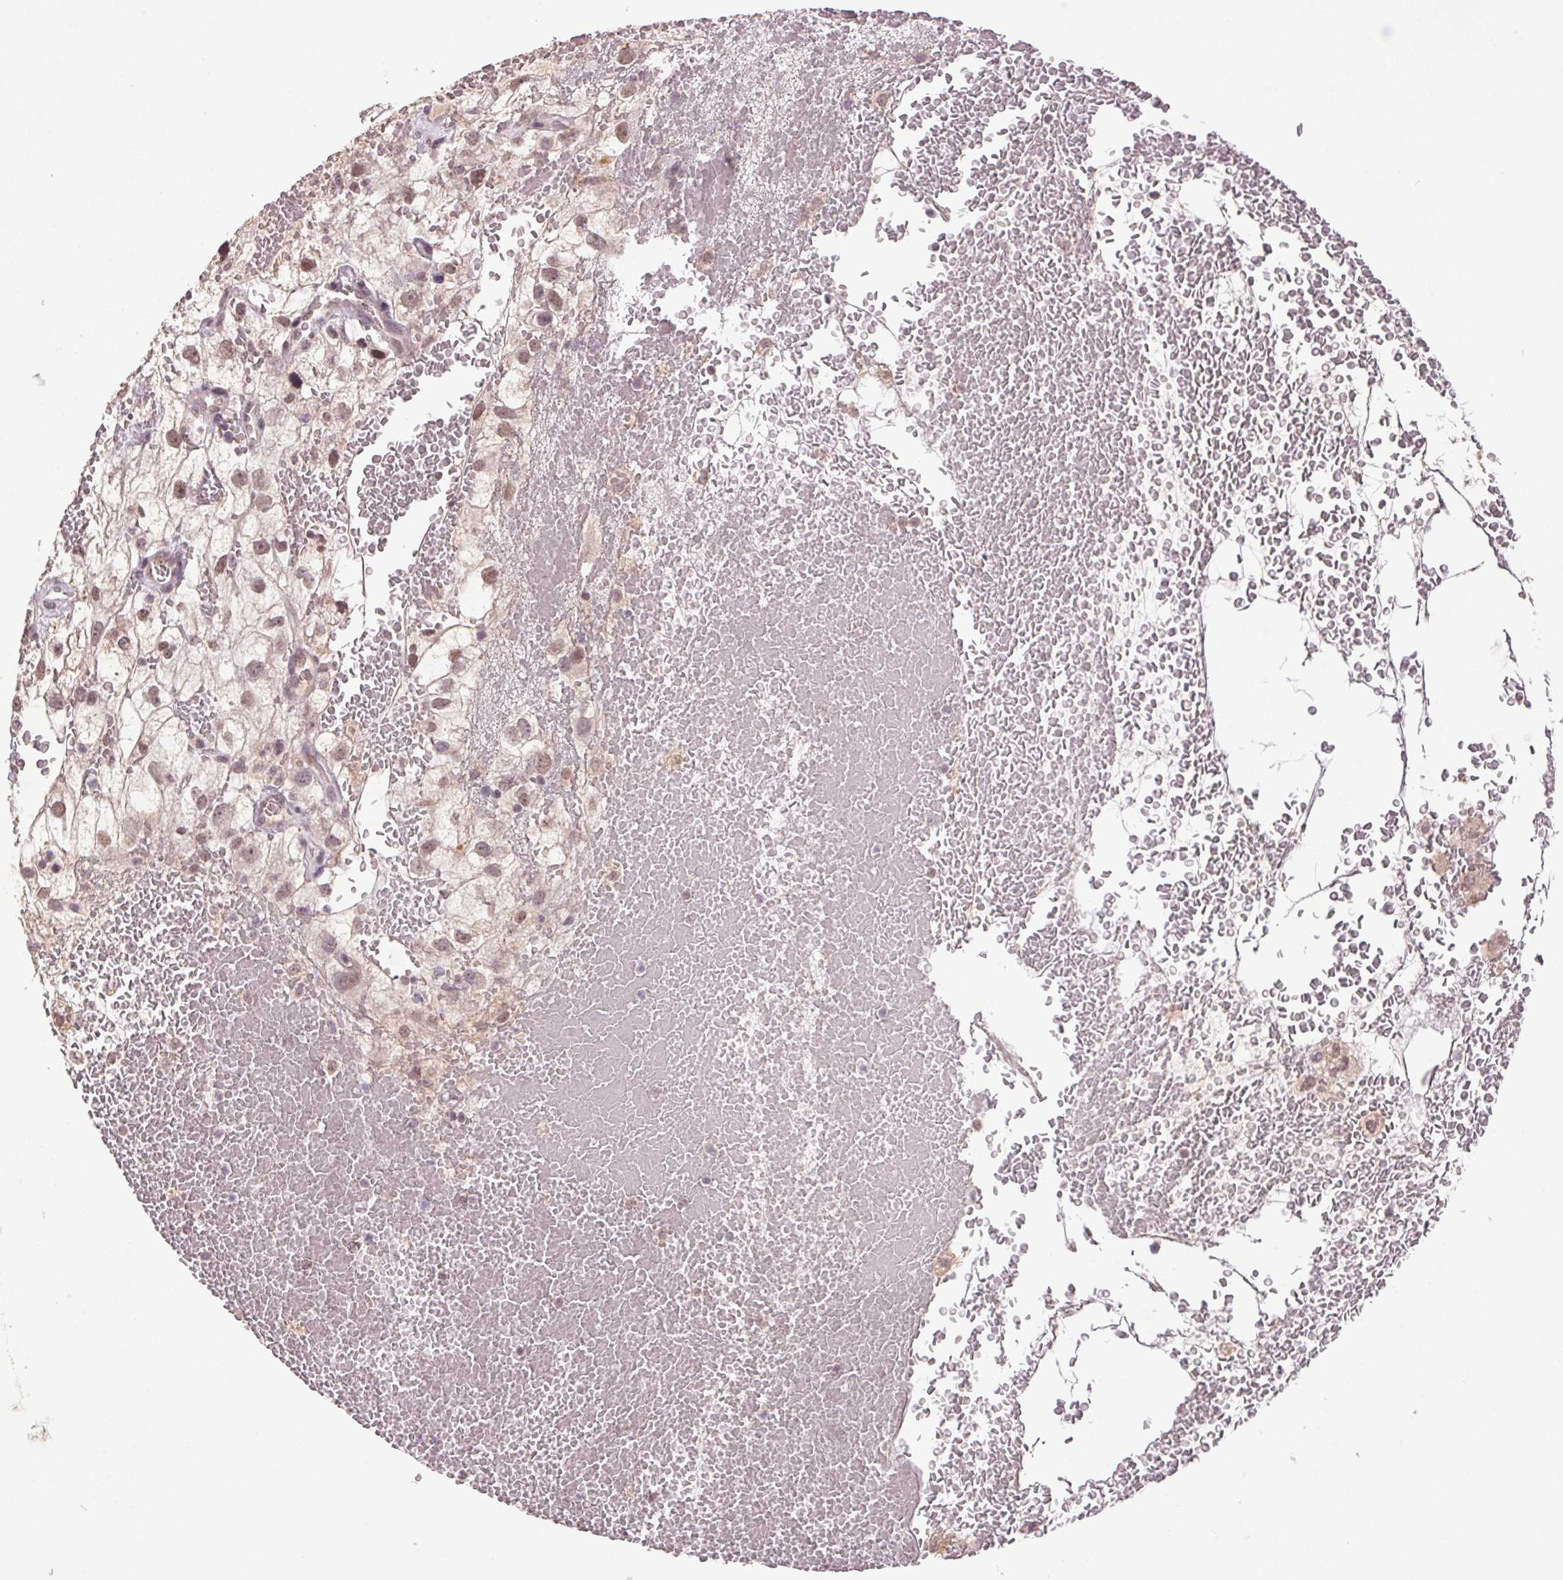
{"staining": {"intensity": "moderate", "quantity": ">75%", "location": "nuclear"}, "tissue": "renal cancer", "cell_type": "Tumor cells", "image_type": "cancer", "snomed": [{"axis": "morphology", "description": "Adenocarcinoma, NOS"}, {"axis": "topography", "description": "Kidney"}], "caption": "Brown immunohistochemical staining in renal cancer displays moderate nuclear staining in about >75% of tumor cells.", "gene": "ZBTB4", "patient": {"sex": "male", "age": 59}}